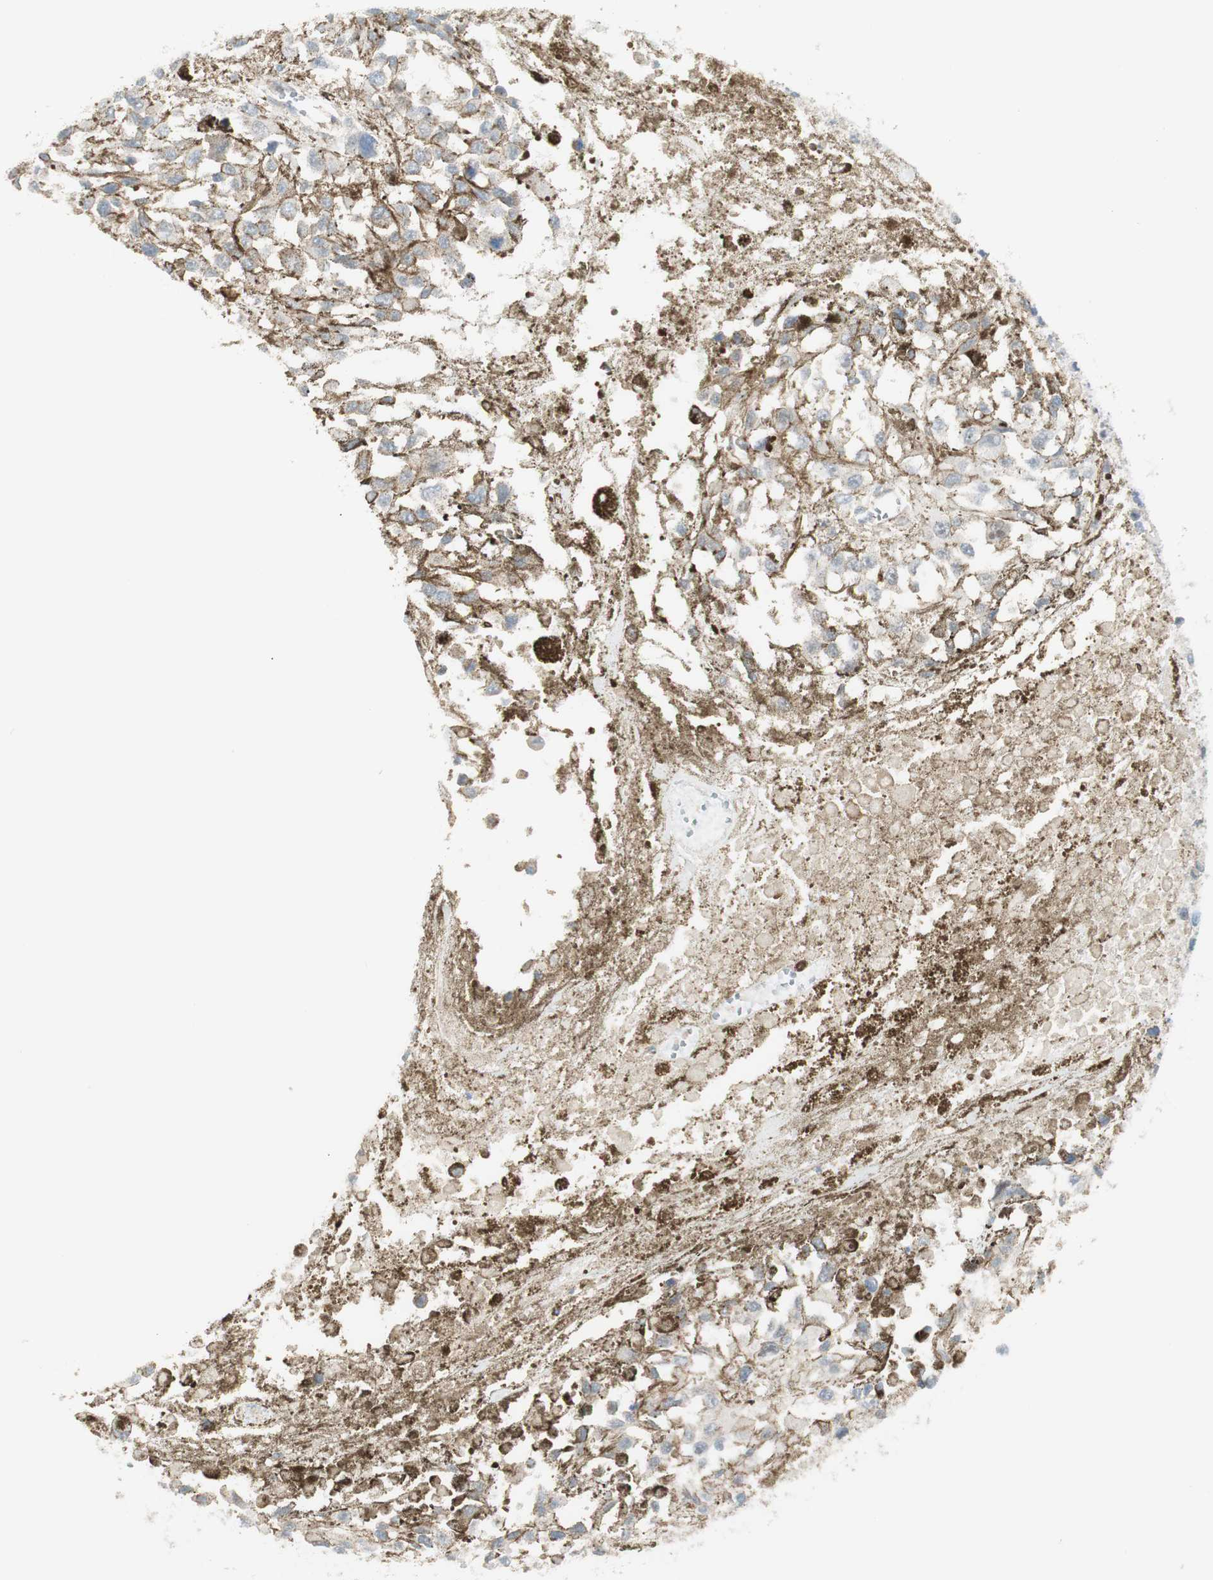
{"staining": {"intensity": "weak", "quantity": "25%-75%", "location": "cytoplasmic/membranous"}, "tissue": "melanoma", "cell_type": "Tumor cells", "image_type": "cancer", "snomed": [{"axis": "morphology", "description": "Malignant melanoma, Metastatic site"}, {"axis": "topography", "description": "Lymph node"}], "caption": "About 25%-75% of tumor cells in human melanoma display weak cytoplasmic/membranous protein staining as visualized by brown immunohistochemical staining.", "gene": "TJP1", "patient": {"sex": "male", "age": 59}}